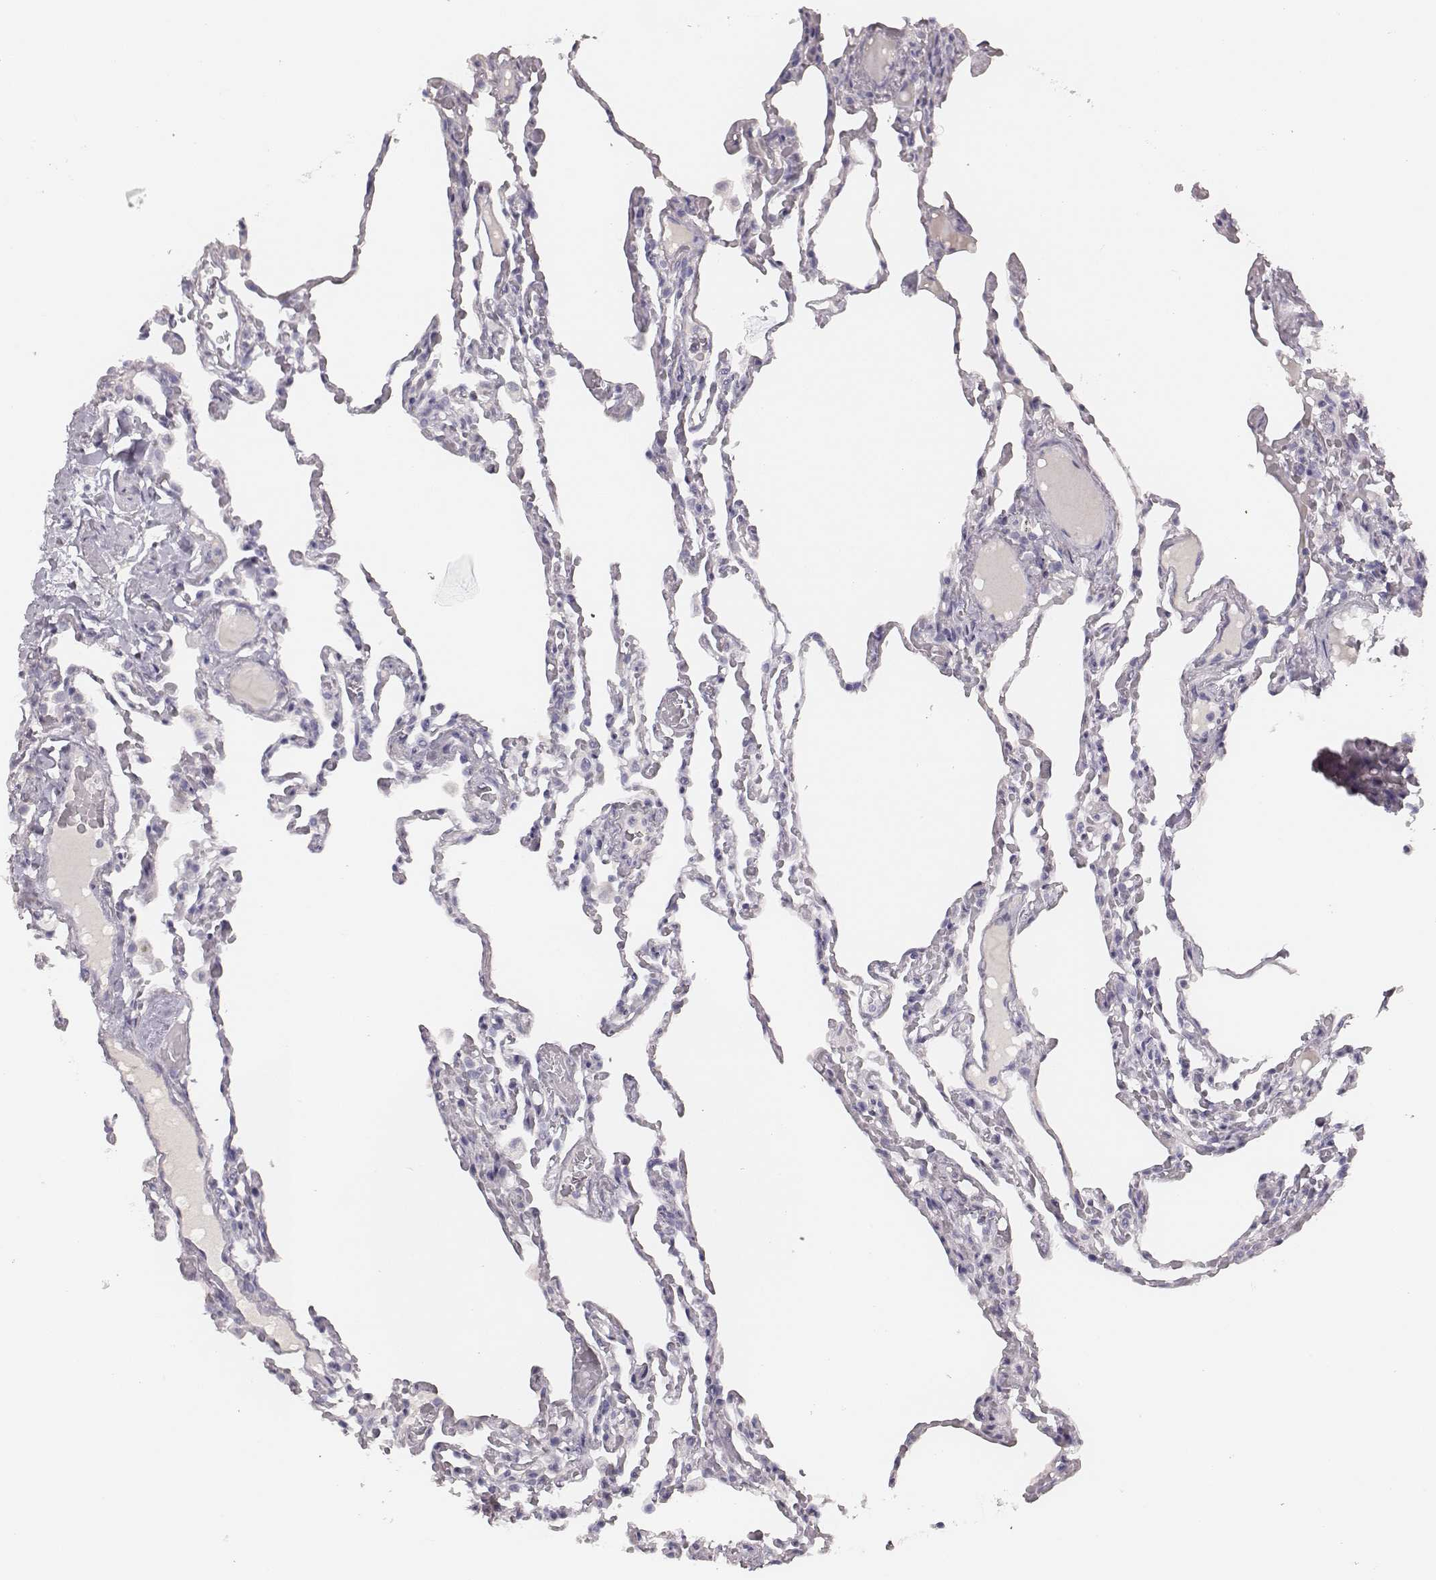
{"staining": {"intensity": "negative", "quantity": "none", "location": "none"}, "tissue": "lung", "cell_type": "Alveolar cells", "image_type": "normal", "snomed": [{"axis": "morphology", "description": "Normal tissue, NOS"}, {"axis": "topography", "description": "Lung"}], "caption": "DAB immunohistochemical staining of benign lung displays no significant positivity in alveolar cells.", "gene": "MYH6", "patient": {"sex": "female", "age": 43}}